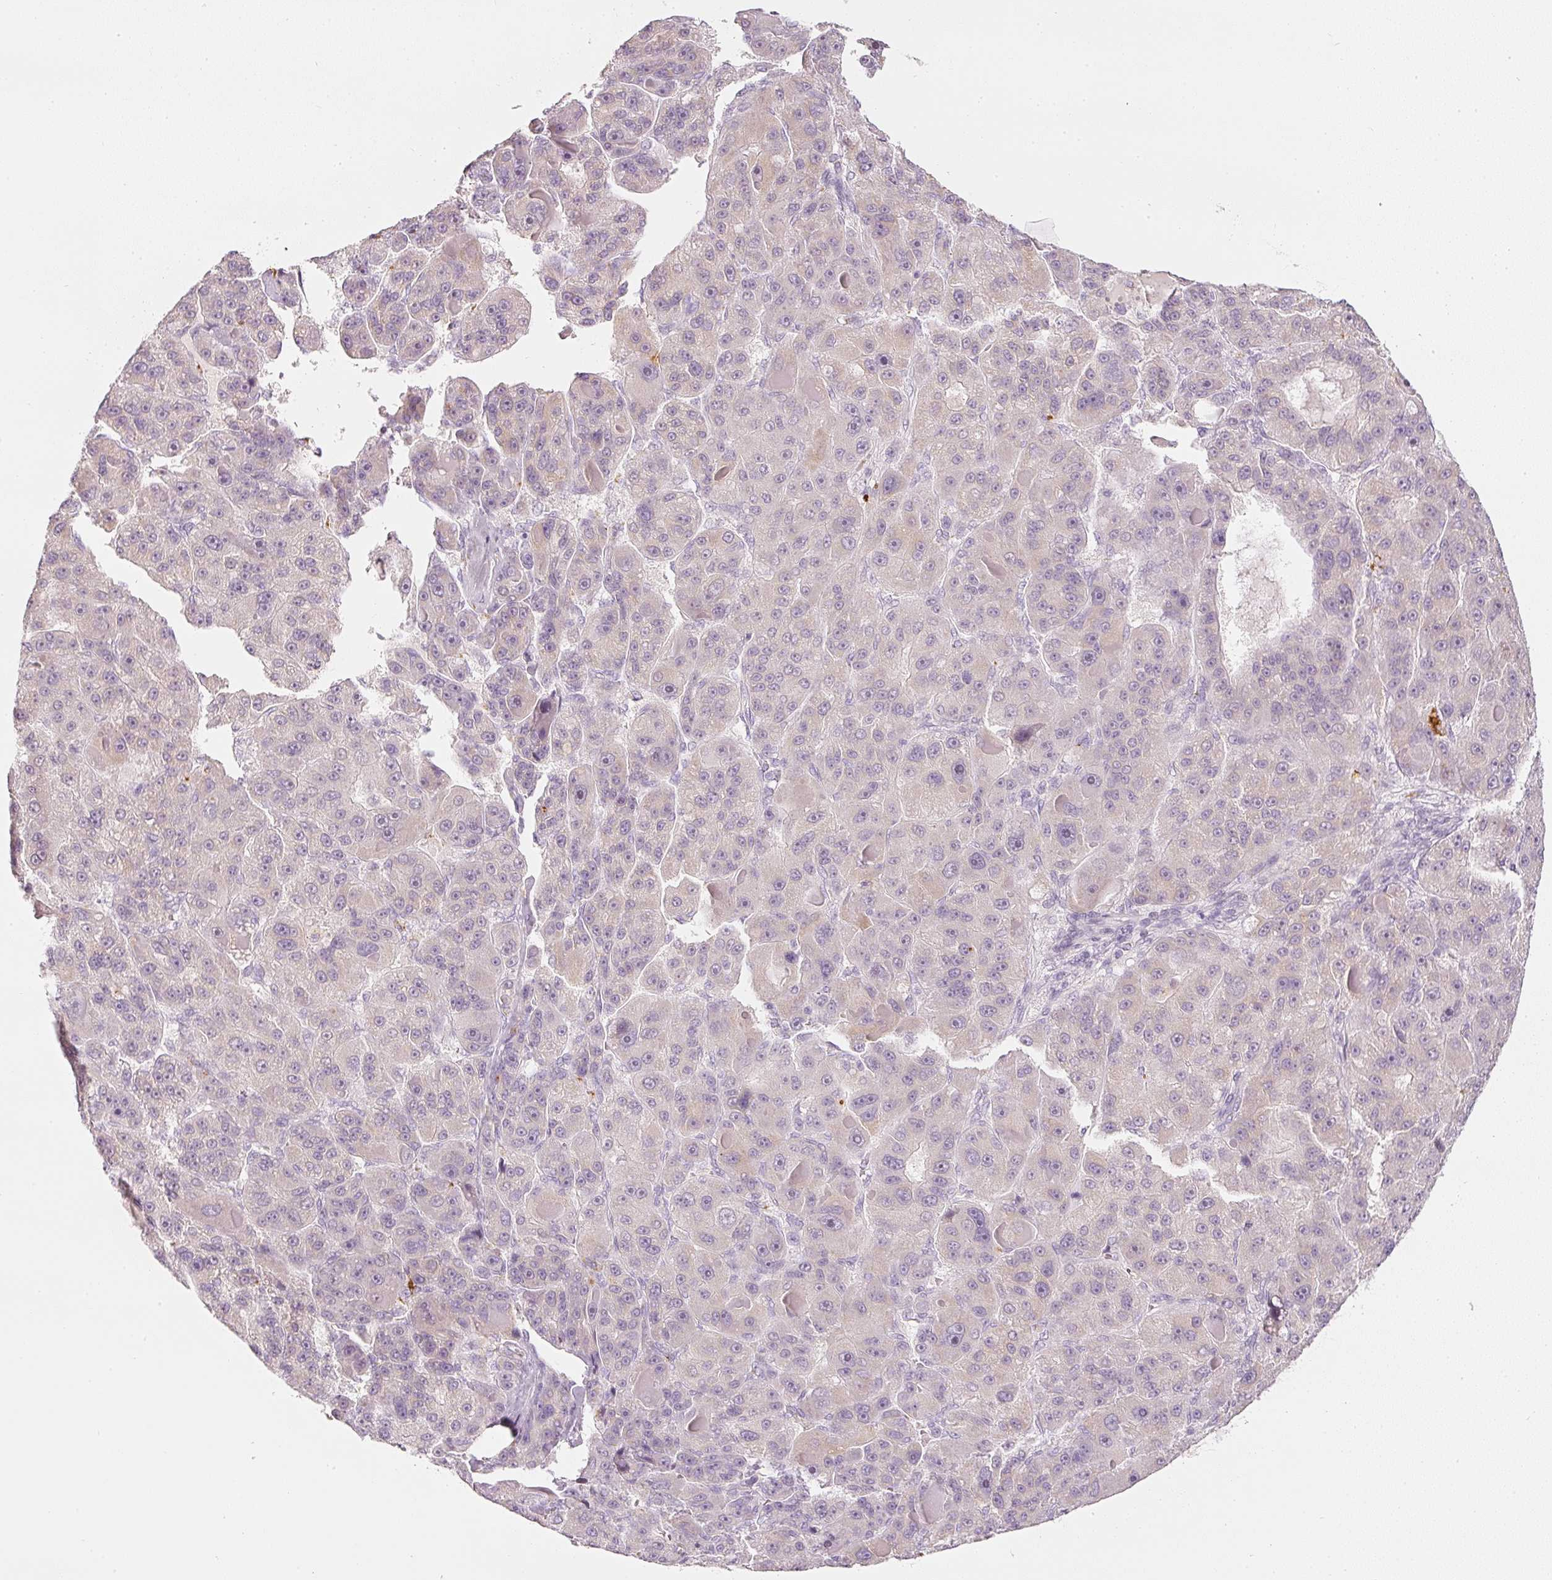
{"staining": {"intensity": "negative", "quantity": "none", "location": "none"}, "tissue": "liver cancer", "cell_type": "Tumor cells", "image_type": "cancer", "snomed": [{"axis": "morphology", "description": "Carcinoma, Hepatocellular, NOS"}, {"axis": "topography", "description": "Liver"}], "caption": "Photomicrograph shows no significant protein staining in tumor cells of liver cancer.", "gene": "LECT2", "patient": {"sex": "male", "age": 76}}